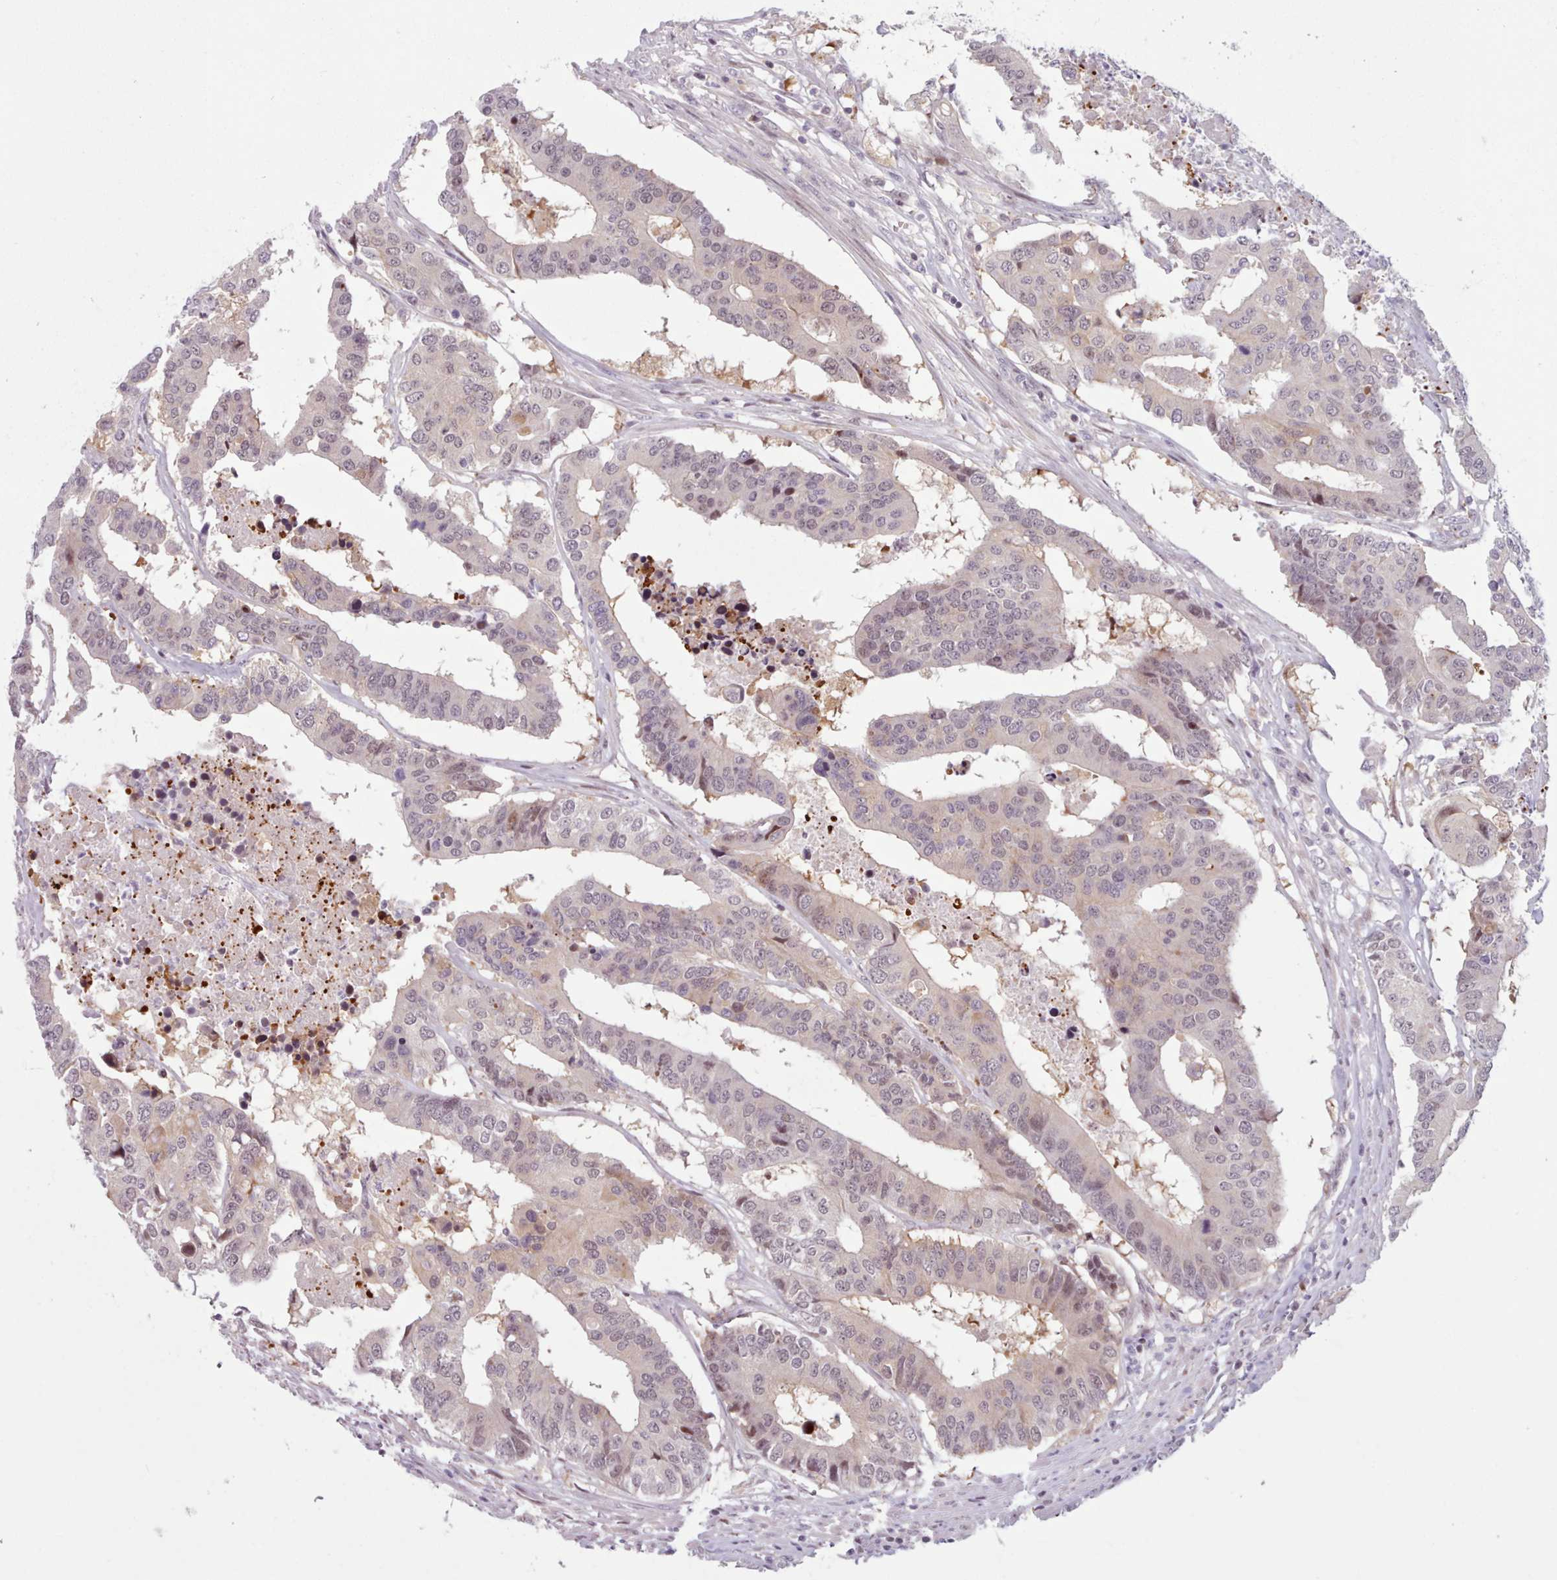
{"staining": {"intensity": "weak", "quantity": "25%-75%", "location": "nuclear"}, "tissue": "colorectal cancer", "cell_type": "Tumor cells", "image_type": "cancer", "snomed": [{"axis": "morphology", "description": "Adenocarcinoma, NOS"}, {"axis": "topography", "description": "Colon"}], "caption": "IHC image of human adenocarcinoma (colorectal) stained for a protein (brown), which demonstrates low levels of weak nuclear staining in about 25%-75% of tumor cells.", "gene": "KBTBD7", "patient": {"sex": "male", "age": 77}}